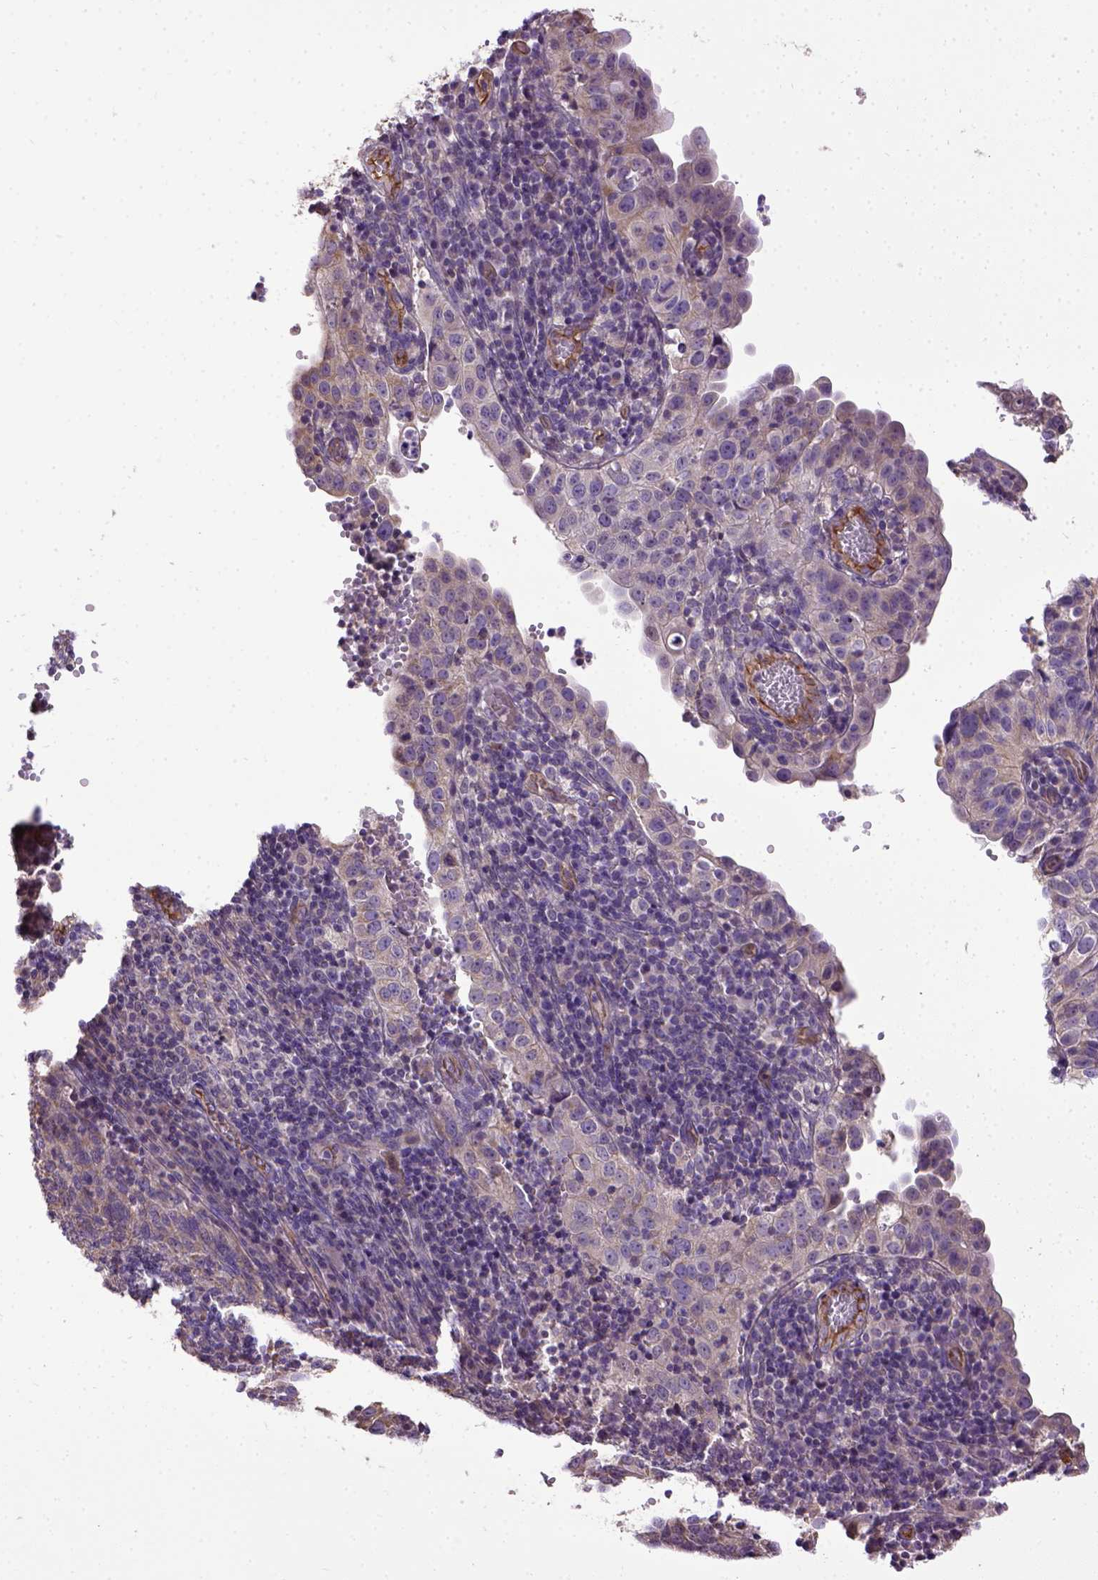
{"staining": {"intensity": "negative", "quantity": "none", "location": "none"}, "tissue": "cervical cancer", "cell_type": "Tumor cells", "image_type": "cancer", "snomed": [{"axis": "morphology", "description": "Squamous cell carcinoma, NOS"}, {"axis": "topography", "description": "Cervix"}], "caption": "A high-resolution image shows immunohistochemistry staining of cervical cancer, which shows no significant expression in tumor cells.", "gene": "ENG", "patient": {"sex": "female", "age": 39}}